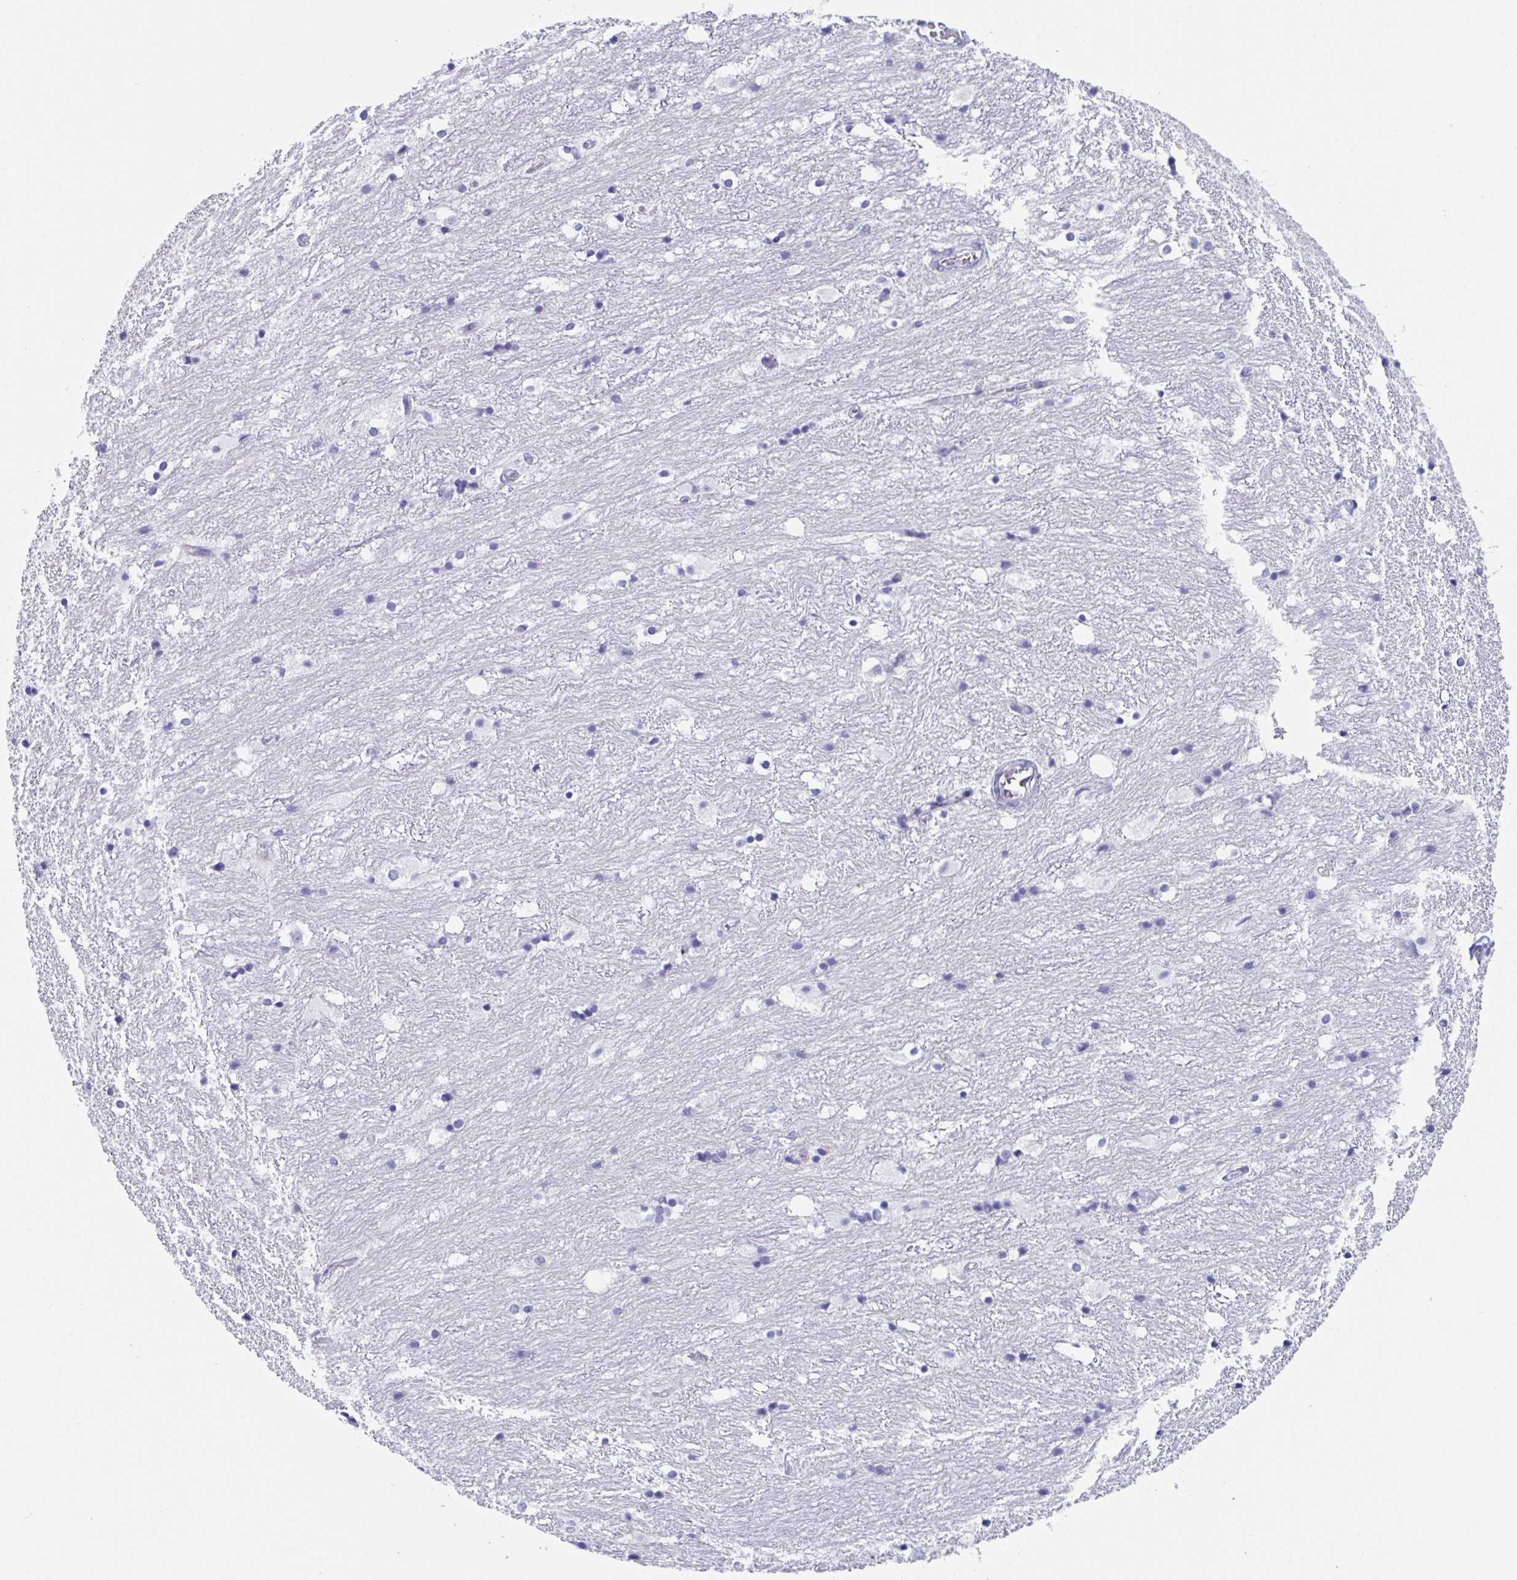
{"staining": {"intensity": "negative", "quantity": "none", "location": "none"}, "tissue": "hippocampus", "cell_type": "Glial cells", "image_type": "normal", "snomed": [{"axis": "morphology", "description": "Normal tissue, NOS"}, {"axis": "topography", "description": "Hippocampus"}], "caption": "Hippocampus stained for a protein using immunohistochemistry (IHC) shows no expression glial cells.", "gene": "ZPBP", "patient": {"sex": "female", "age": 52}}